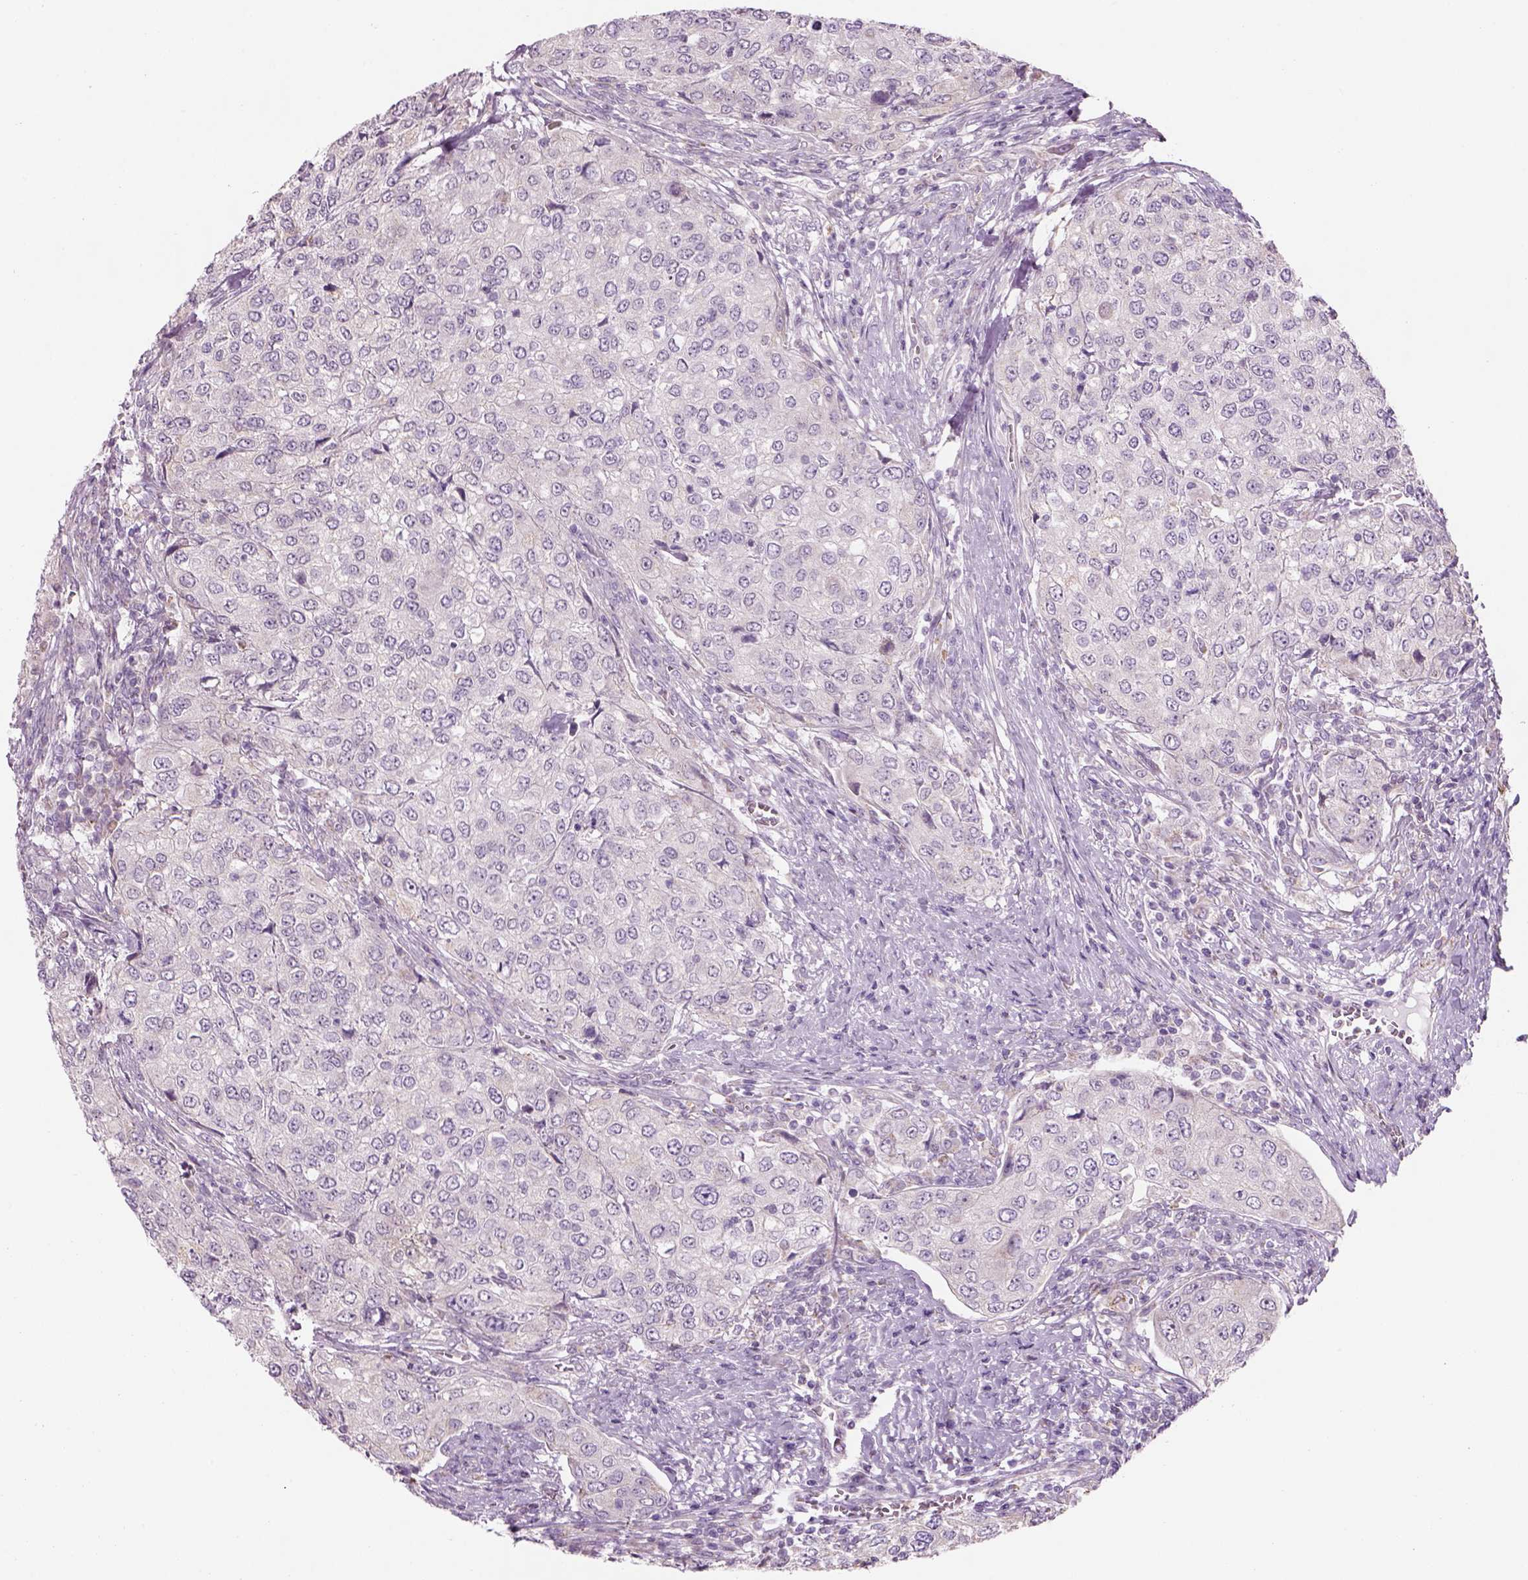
{"staining": {"intensity": "negative", "quantity": "none", "location": "none"}, "tissue": "urothelial cancer", "cell_type": "Tumor cells", "image_type": "cancer", "snomed": [{"axis": "morphology", "description": "Urothelial carcinoma, High grade"}, {"axis": "topography", "description": "Urinary bladder"}], "caption": "There is no significant positivity in tumor cells of urothelial carcinoma (high-grade).", "gene": "IFT52", "patient": {"sex": "female", "age": 78}}